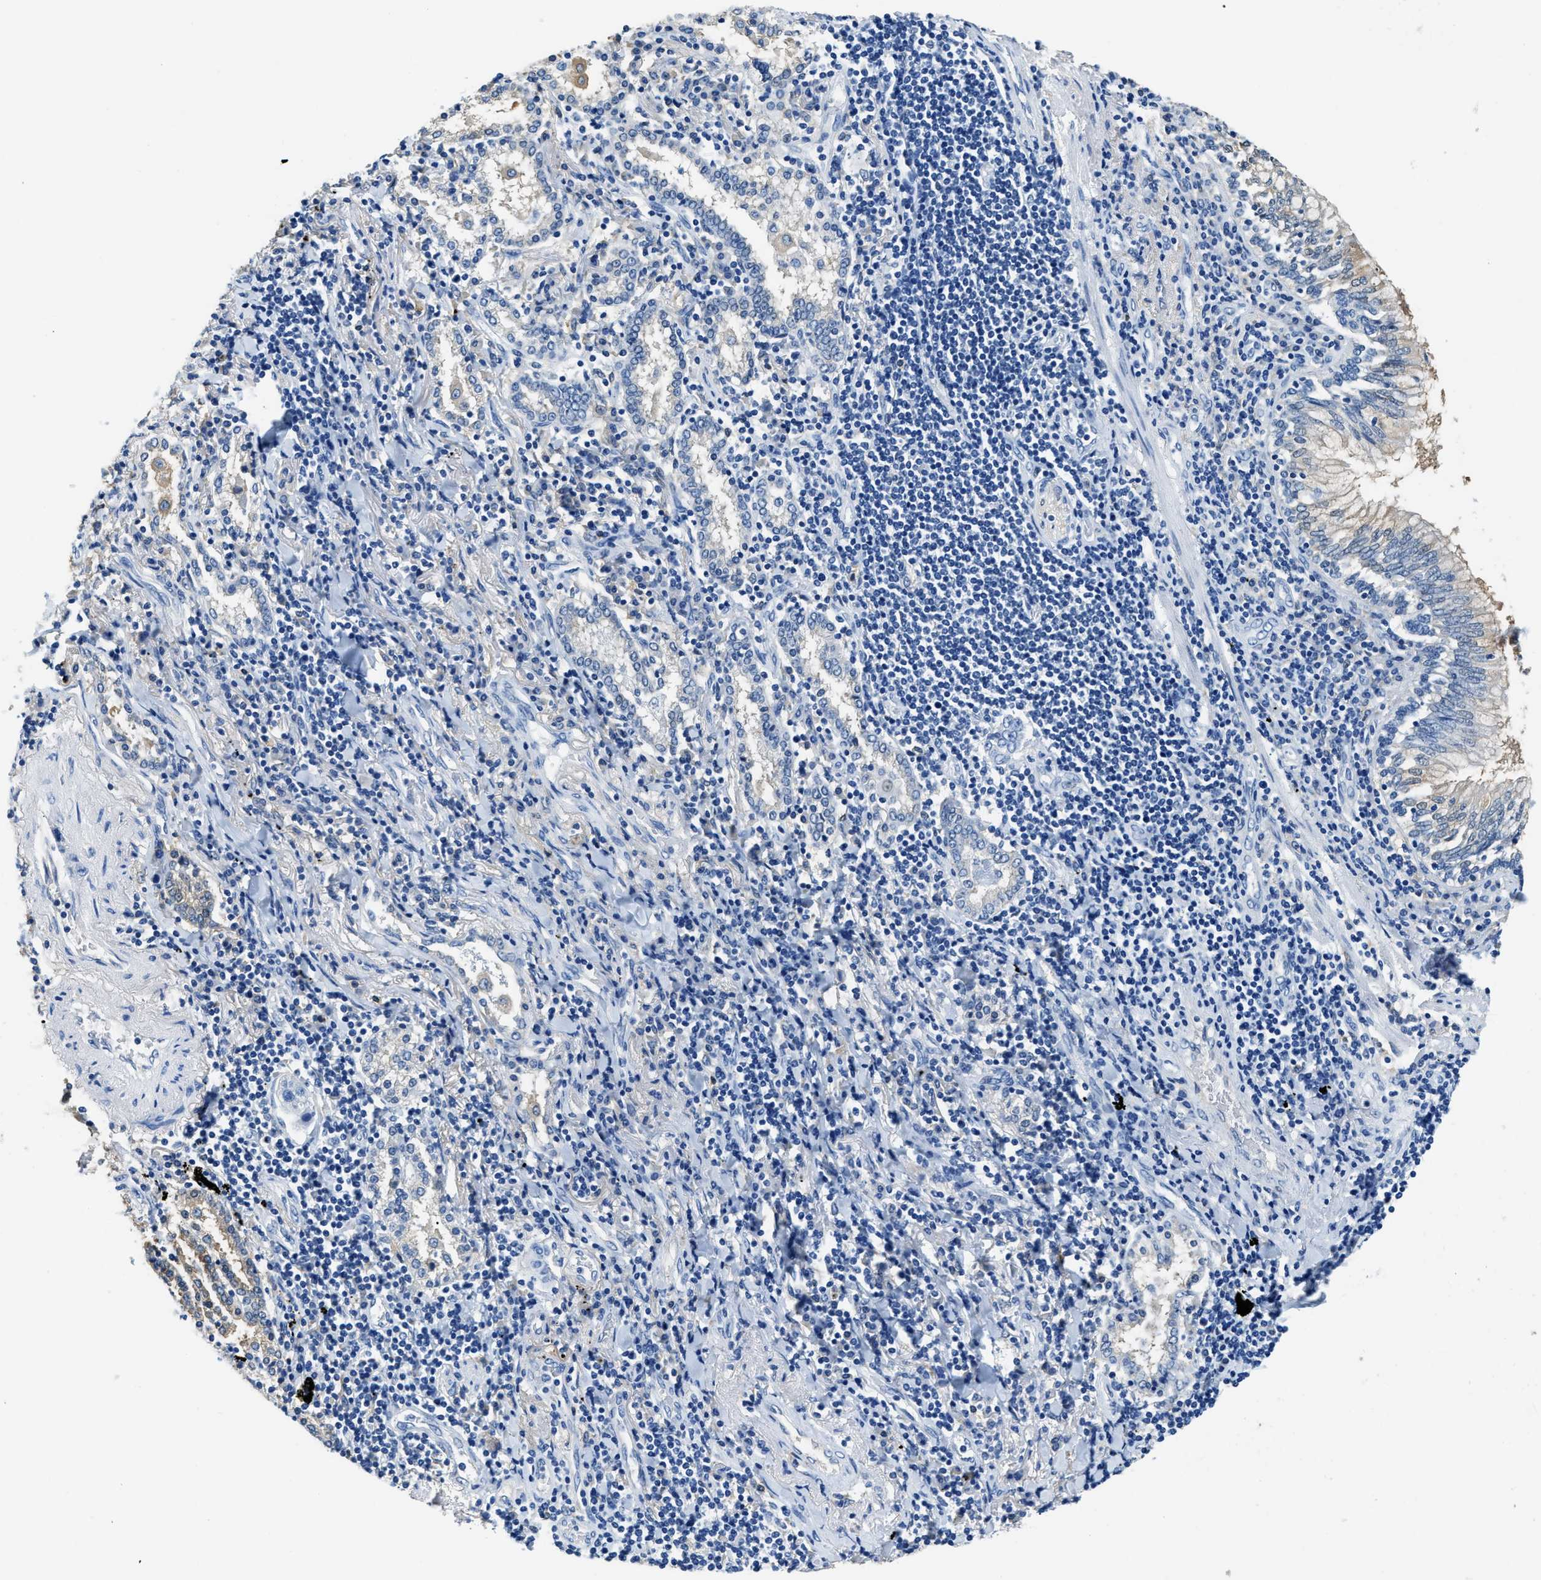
{"staining": {"intensity": "negative", "quantity": "none", "location": "none"}, "tissue": "lung cancer", "cell_type": "Tumor cells", "image_type": "cancer", "snomed": [{"axis": "morphology", "description": "Adenocarcinoma, NOS"}, {"axis": "topography", "description": "Lung"}], "caption": "Protein analysis of lung adenocarcinoma exhibits no significant expression in tumor cells. (Brightfield microscopy of DAB IHC at high magnification).", "gene": "ZDHHC13", "patient": {"sex": "female", "age": 65}}